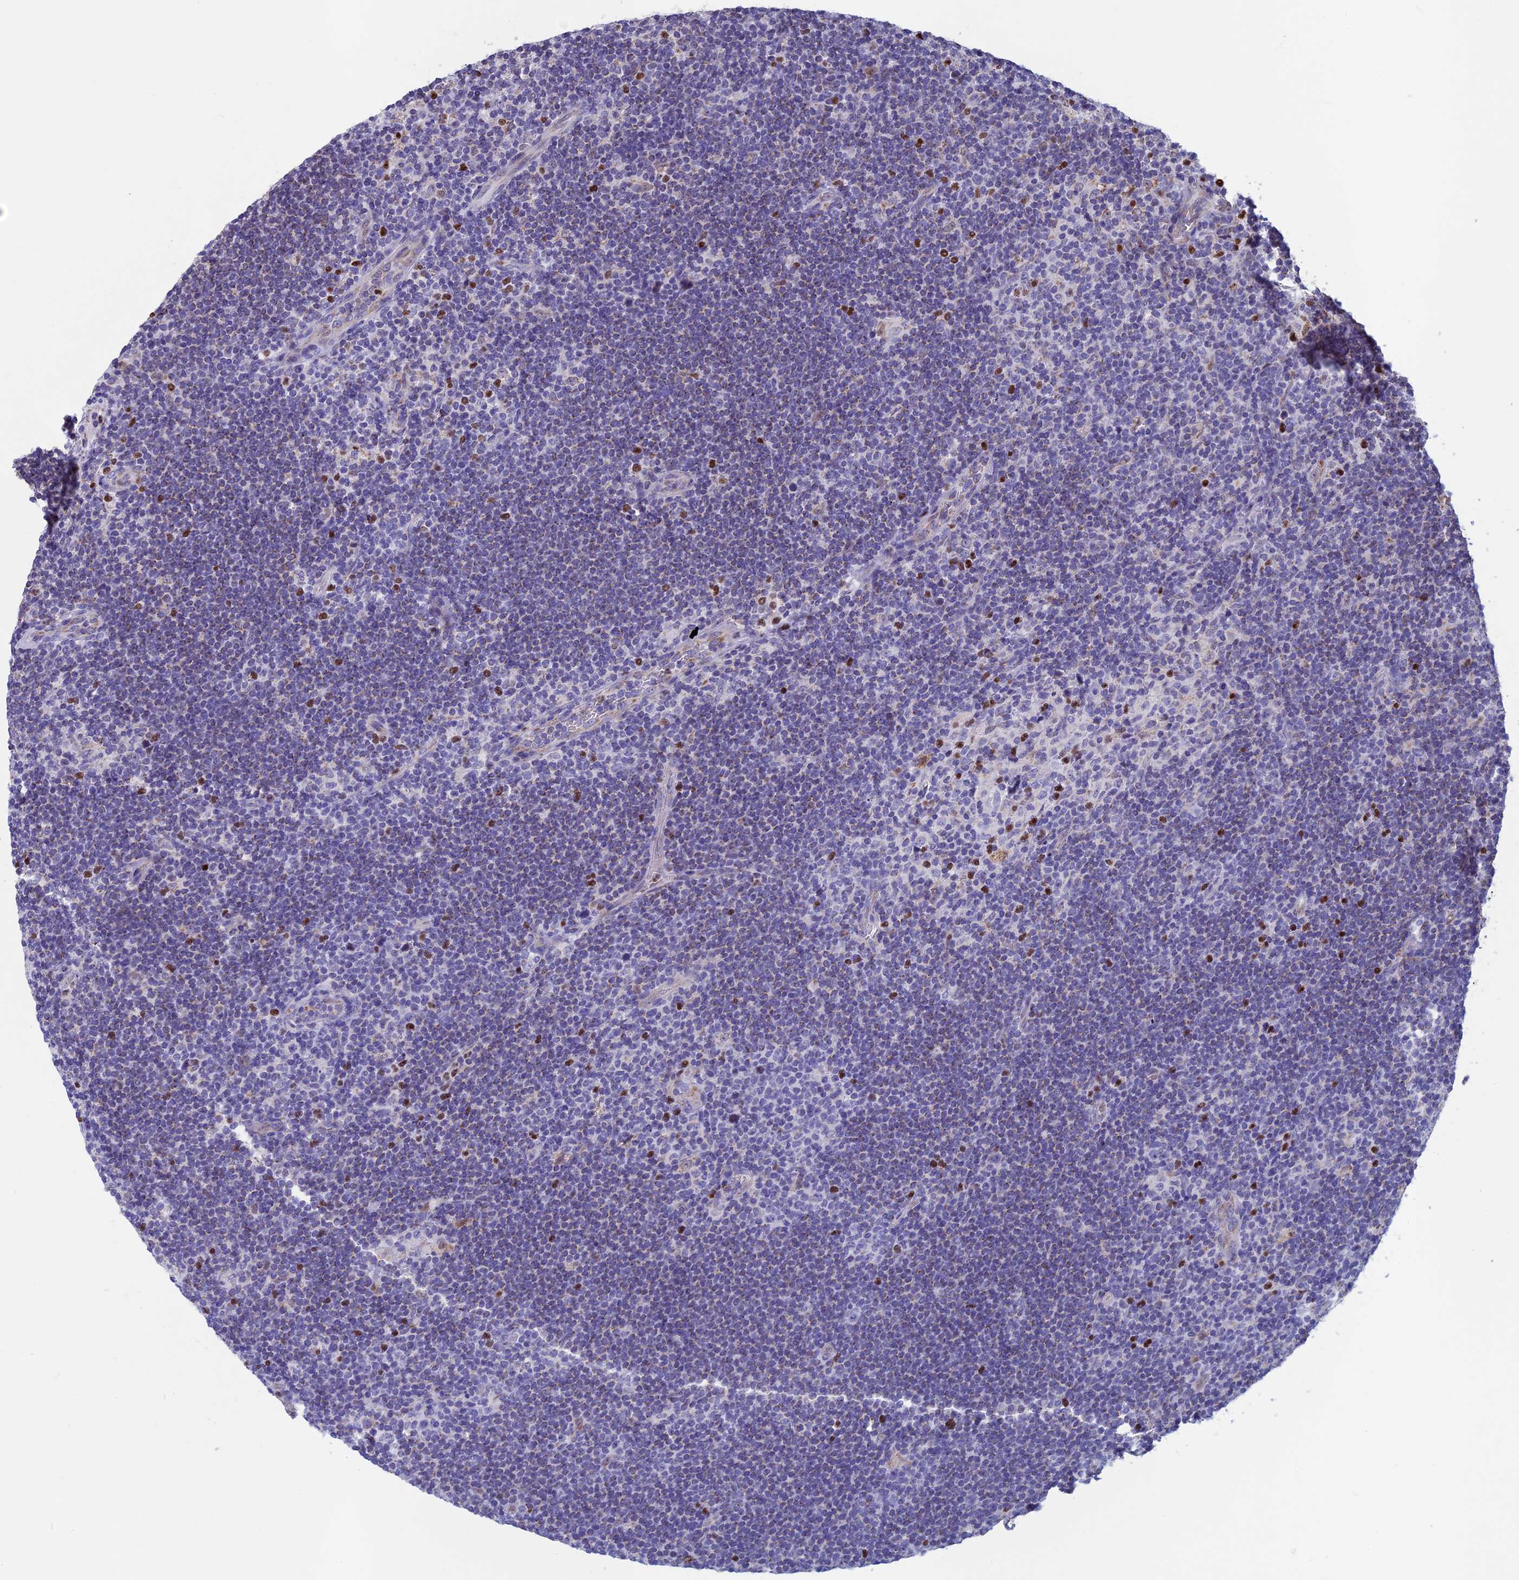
{"staining": {"intensity": "negative", "quantity": "none", "location": "none"}, "tissue": "lymphoma", "cell_type": "Tumor cells", "image_type": "cancer", "snomed": [{"axis": "morphology", "description": "Hodgkin's disease, NOS"}, {"axis": "topography", "description": "Lymph node"}], "caption": "The immunohistochemistry micrograph has no significant positivity in tumor cells of Hodgkin's disease tissue.", "gene": "ACSS1", "patient": {"sex": "female", "age": 57}}